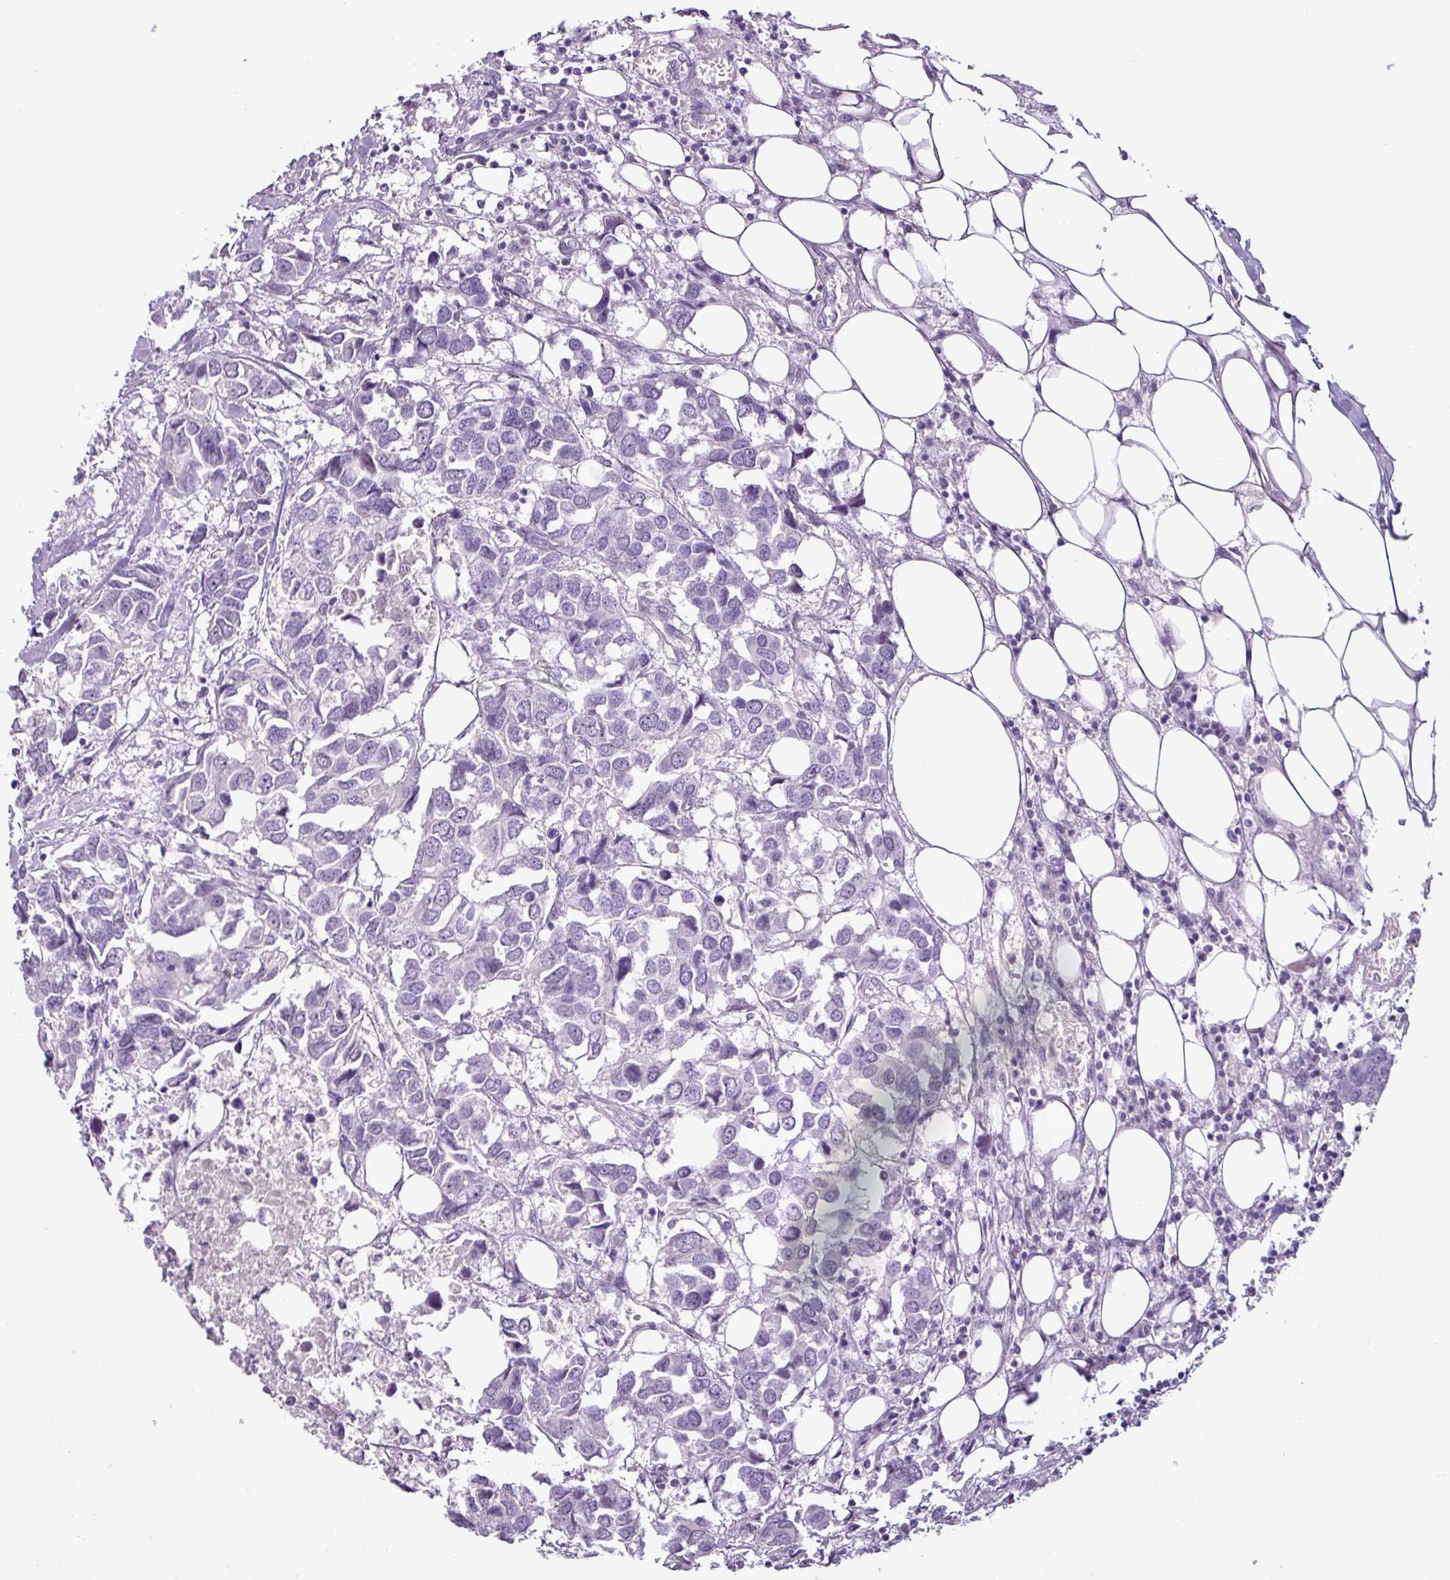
{"staining": {"intensity": "negative", "quantity": "none", "location": "none"}, "tissue": "breast cancer", "cell_type": "Tumor cells", "image_type": "cancer", "snomed": [{"axis": "morphology", "description": "Duct carcinoma"}, {"axis": "topography", "description": "Breast"}], "caption": "Tumor cells show no significant positivity in breast cancer.", "gene": "CDH16", "patient": {"sex": "female", "age": 83}}